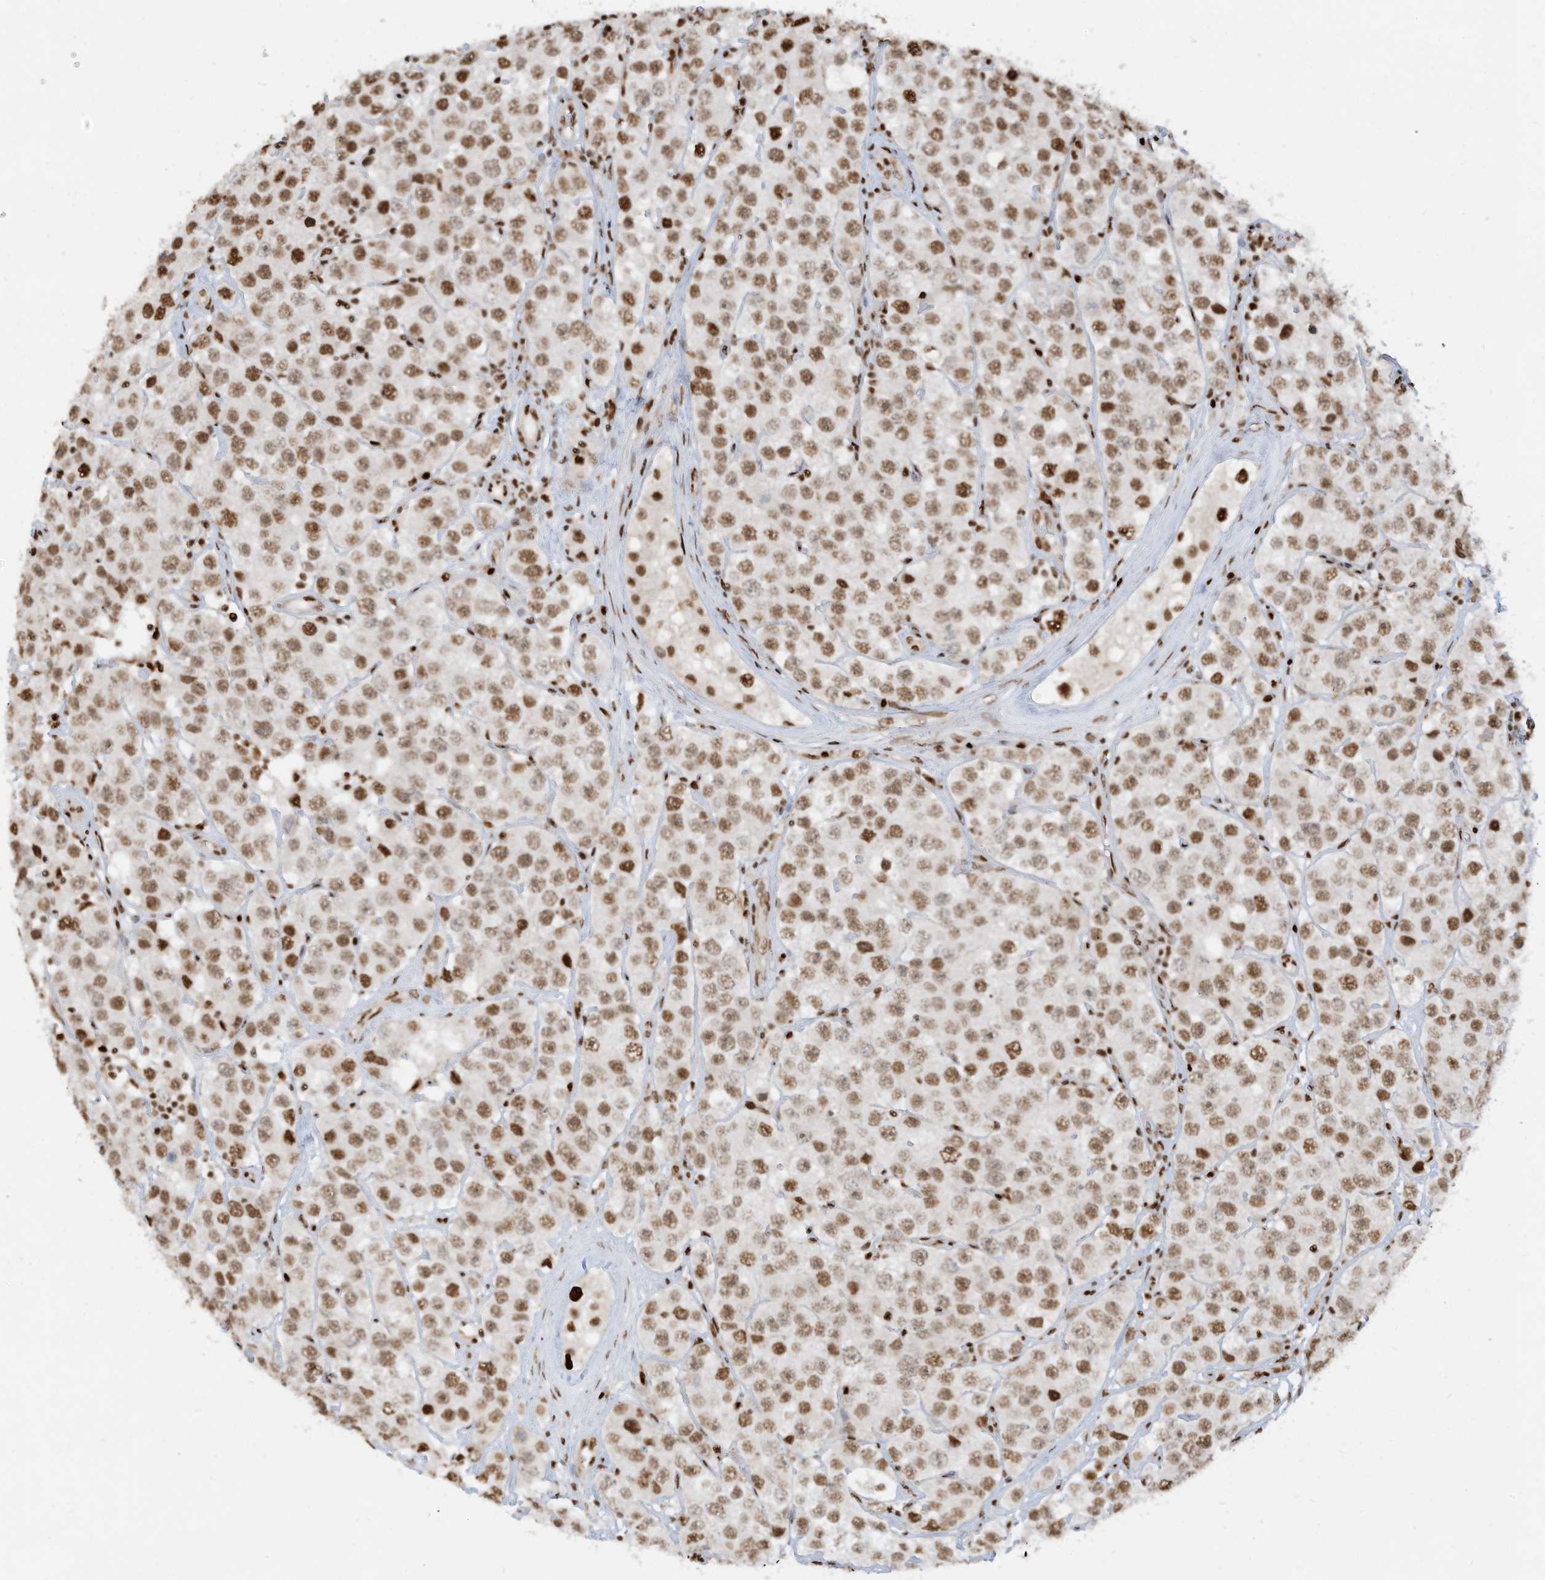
{"staining": {"intensity": "moderate", "quantity": ">75%", "location": "nuclear"}, "tissue": "testis cancer", "cell_type": "Tumor cells", "image_type": "cancer", "snomed": [{"axis": "morphology", "description": "Seminoma, NOS"}, {"axis": "topography", "description": "Testis"}], "caption": "The micrograph displays staining of testis seminoma, revealing moderate nuclear protein staining (brown color) within tumor cells. The protein is stained brown, and the nuclei are stained in blue (DAB (3,3'-diaminobenzidine) IHC with brightfield microscopy, high magnification).", "gene": "SAMD15", "patient": {"sex": "male", "age": 28}}